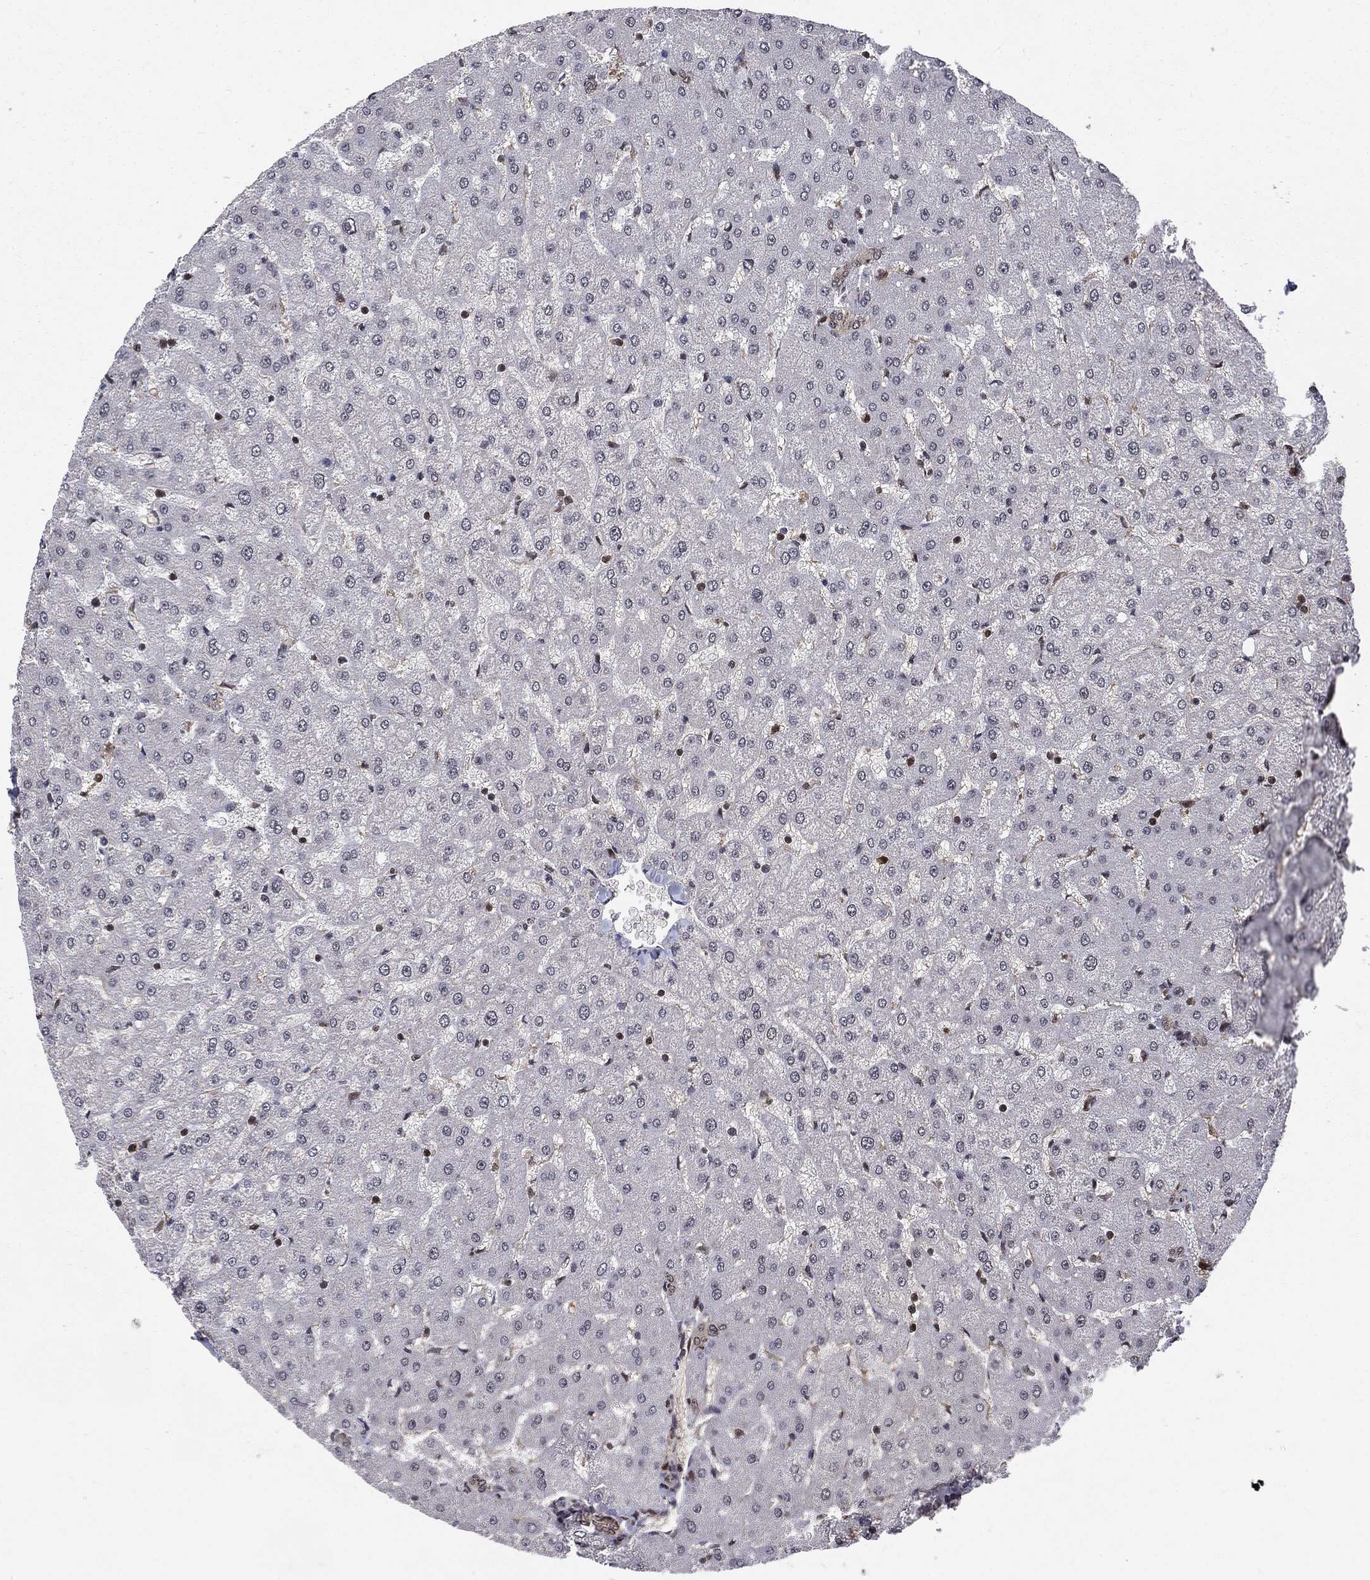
{"staining": {"intensity": "negative", "quantity": "none", "location": "none"}, "tissue": "liver", "cell_type": "Cholangiocytes", "image_type": "normal", "snomed": [{"axis": "morphology", "description": "Normal tissue, NOS"}, {"axis": "topography", "description": "Liver"}], "caption": "Immunohistochemical staining of normal liver demonstrates no significant positivity in cholangiocytes. (Brightfield microscopy of DAB (3,3'-diaminobenzidine) IHC at high magnification).", "gene": "PTPA", "patient": {"sex": "female", "age": 50}}